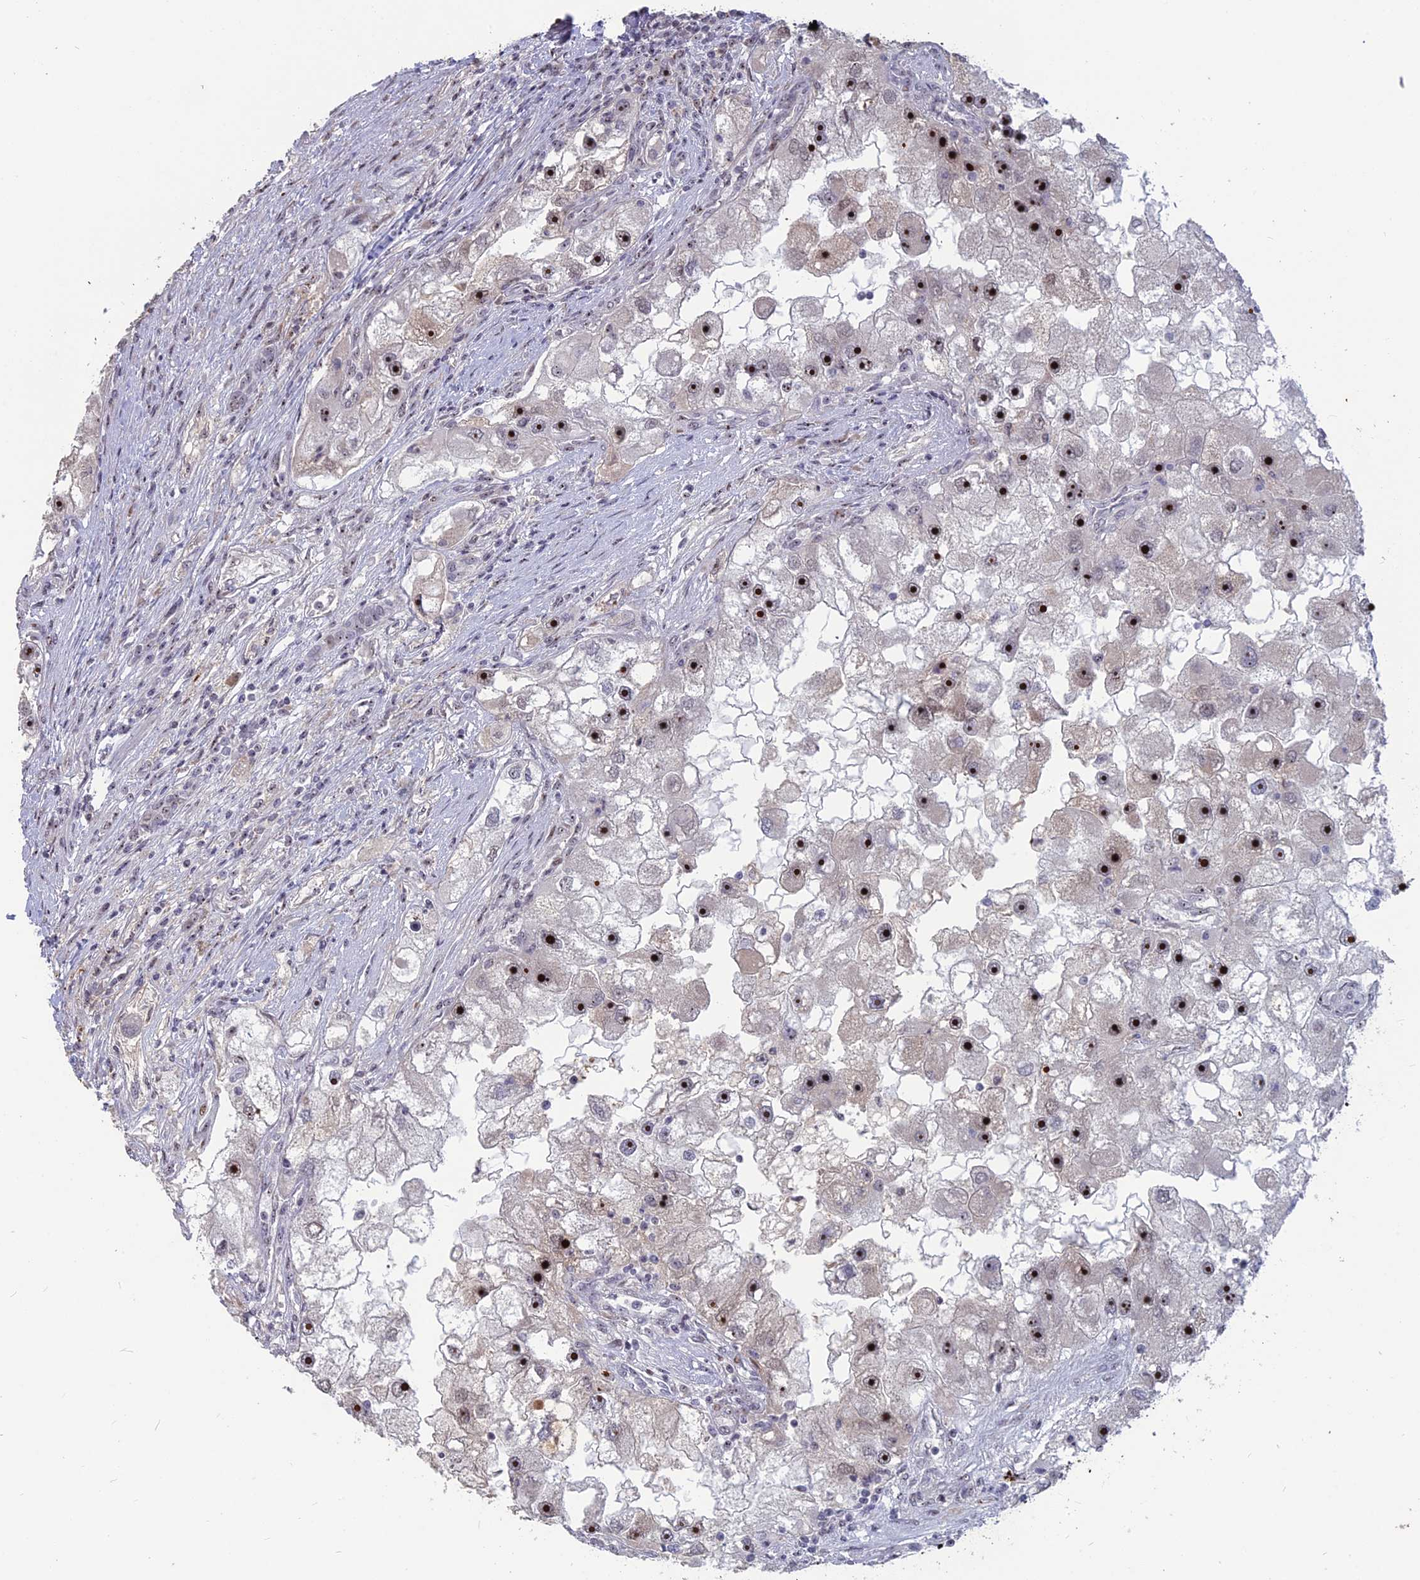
{"staining": {"intensity": "strong", "quantity": ">75%", "location": "nuclear"}, "tissue": "renal cancer", "cell_type": "Tumor cells", "image_type": "cancer", "snomed": [{"axis": "morphology", "description": "Adenocarcinoma, NOS"}, {"axis": "topography", "description": "Kidney"}], "caption": "A brown stain highlights strong nuclear positivity of a protein in adenocarcinoma (renal) tumor cells.", "gene": "FAM131A", "patient": {"sex": "male", "age": 63}}